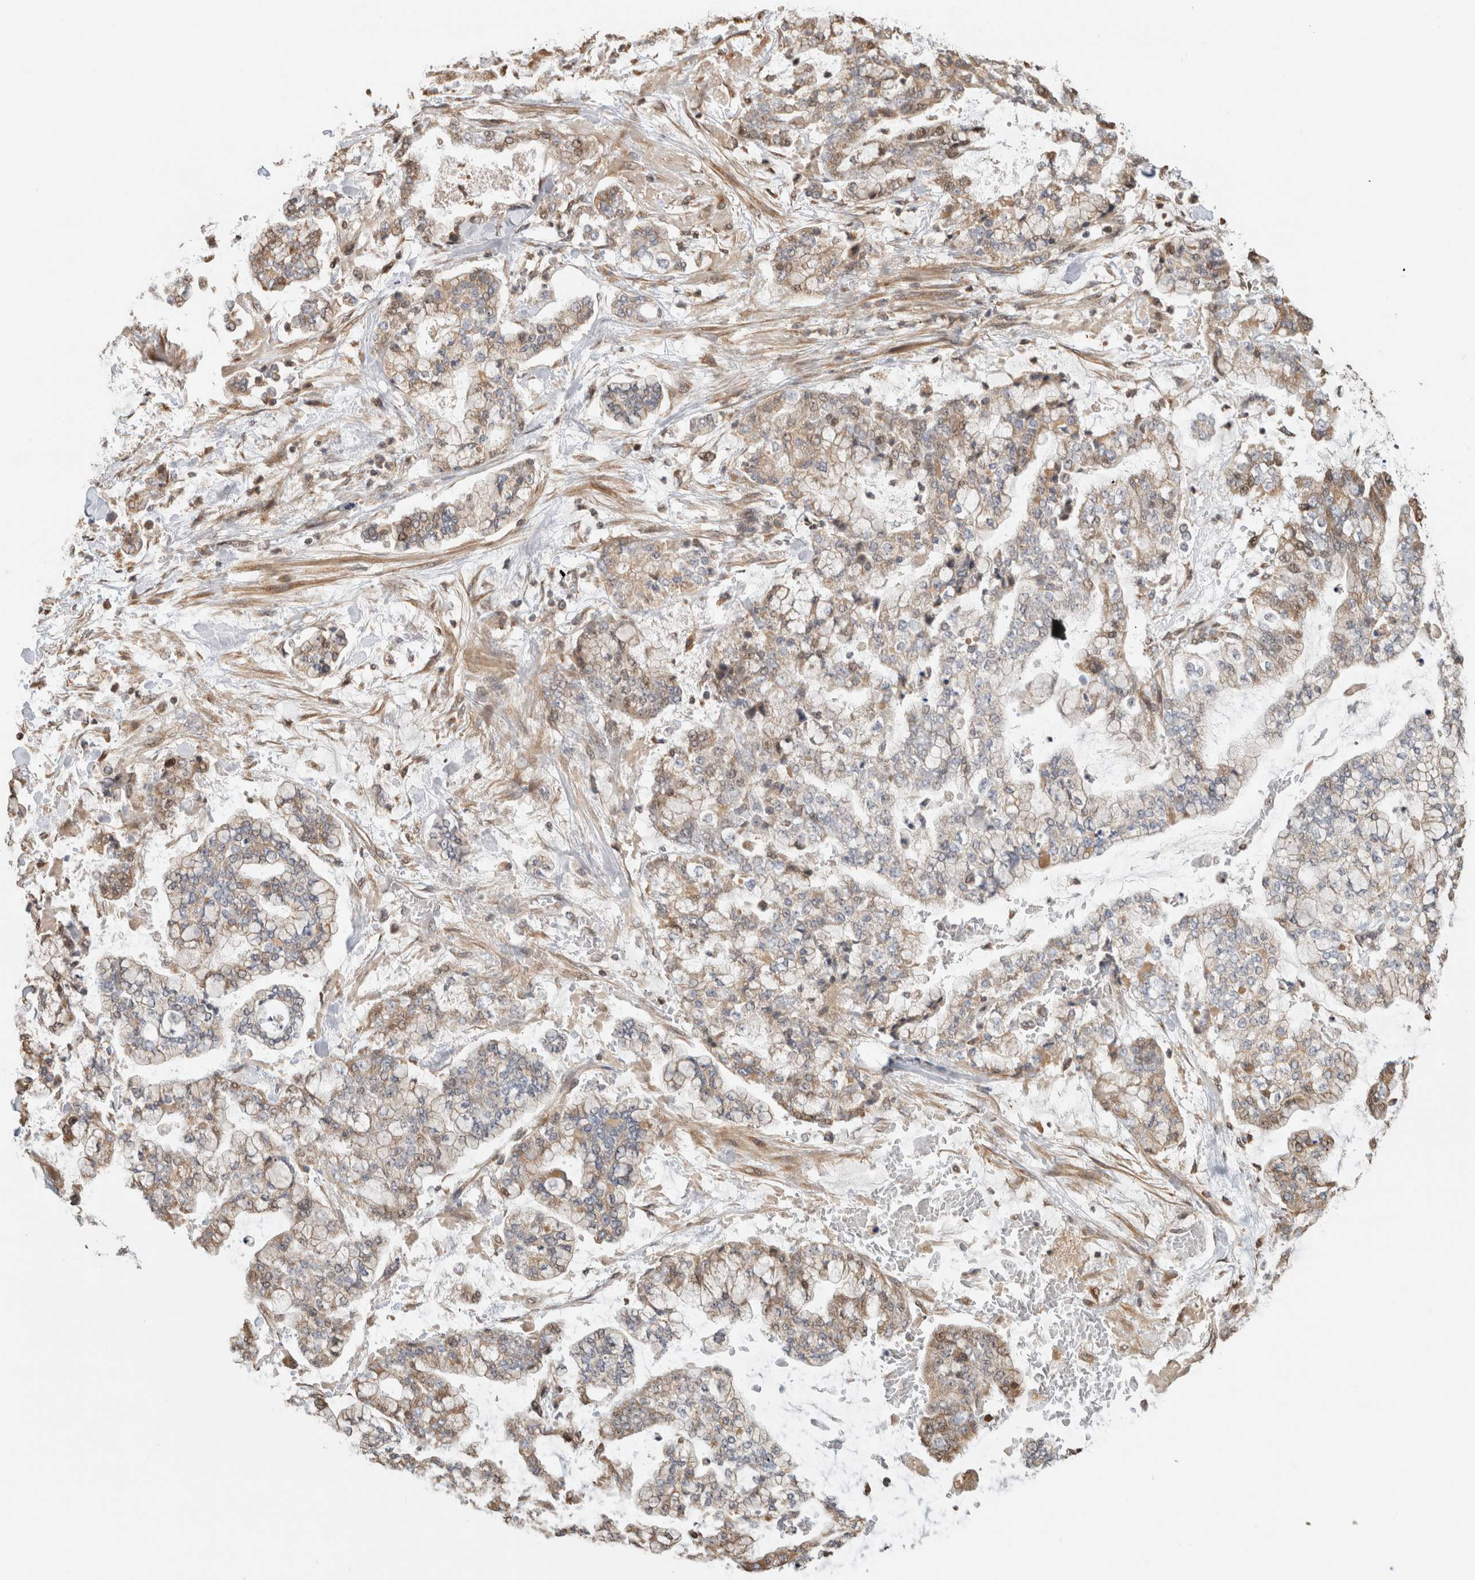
{"staining": {"intensity": "weak", "quantity": "25%-75%", "location": "cytoplasmic/membranous"}, "tissue": "stomach cancer", "cell_type": "Tumor cells", "image_type": "cancer", "snomed": [{"axis": "morphology", "description": "Normal tissue, NOS"}, {"axis": "morphology", "description": "Adenocarcinoma, NOS"}, {"axis": "topography", "description": "Stomach, upper"}, {"axis": "topography", "description": "Stomach"}], "caption": "Human adenocarcinoma (stomach) stained with a protein marker shows weak staining in tumor cells.", "gene": "GINS4", "patient": {"sex": "male", "age": 76}}